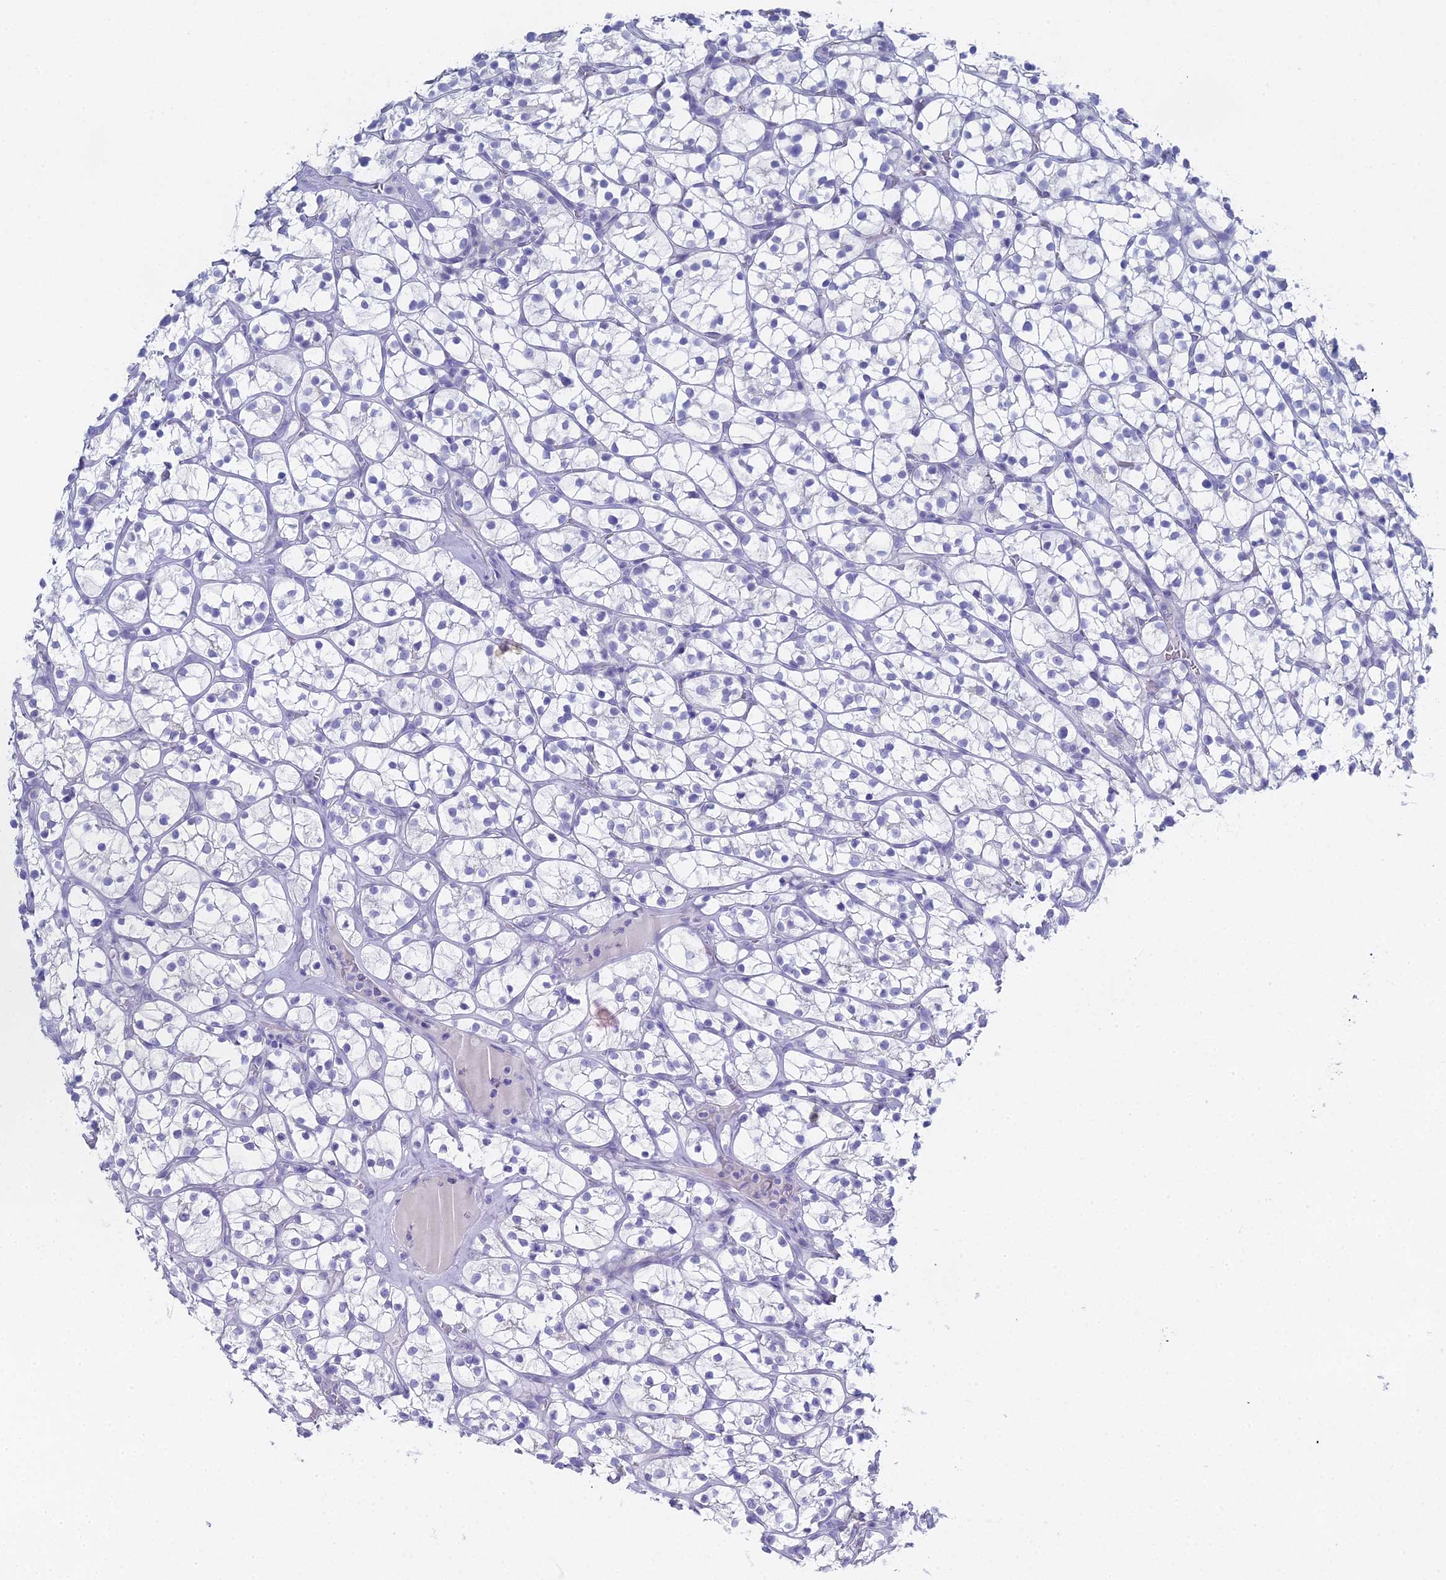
{"staining": {"intensity": "negative", "quantity": "none", "location": "none"}, "tissue": "renal cancer", "cell_type": "Tumor cells", "image_type": "cancer", "snomed": [{"axis": "morphology", "description": "Adenocarcinoma, NOS"}, {"axis": "topography", "description": "Kidney"}], "caption": "DAB immunohistochemical staining of human adenocarcinoma (renal) demonstrates no significant staining in tumor cells.", "gene": "ALPP", "patient": {"sex": "female", "age": 64}}